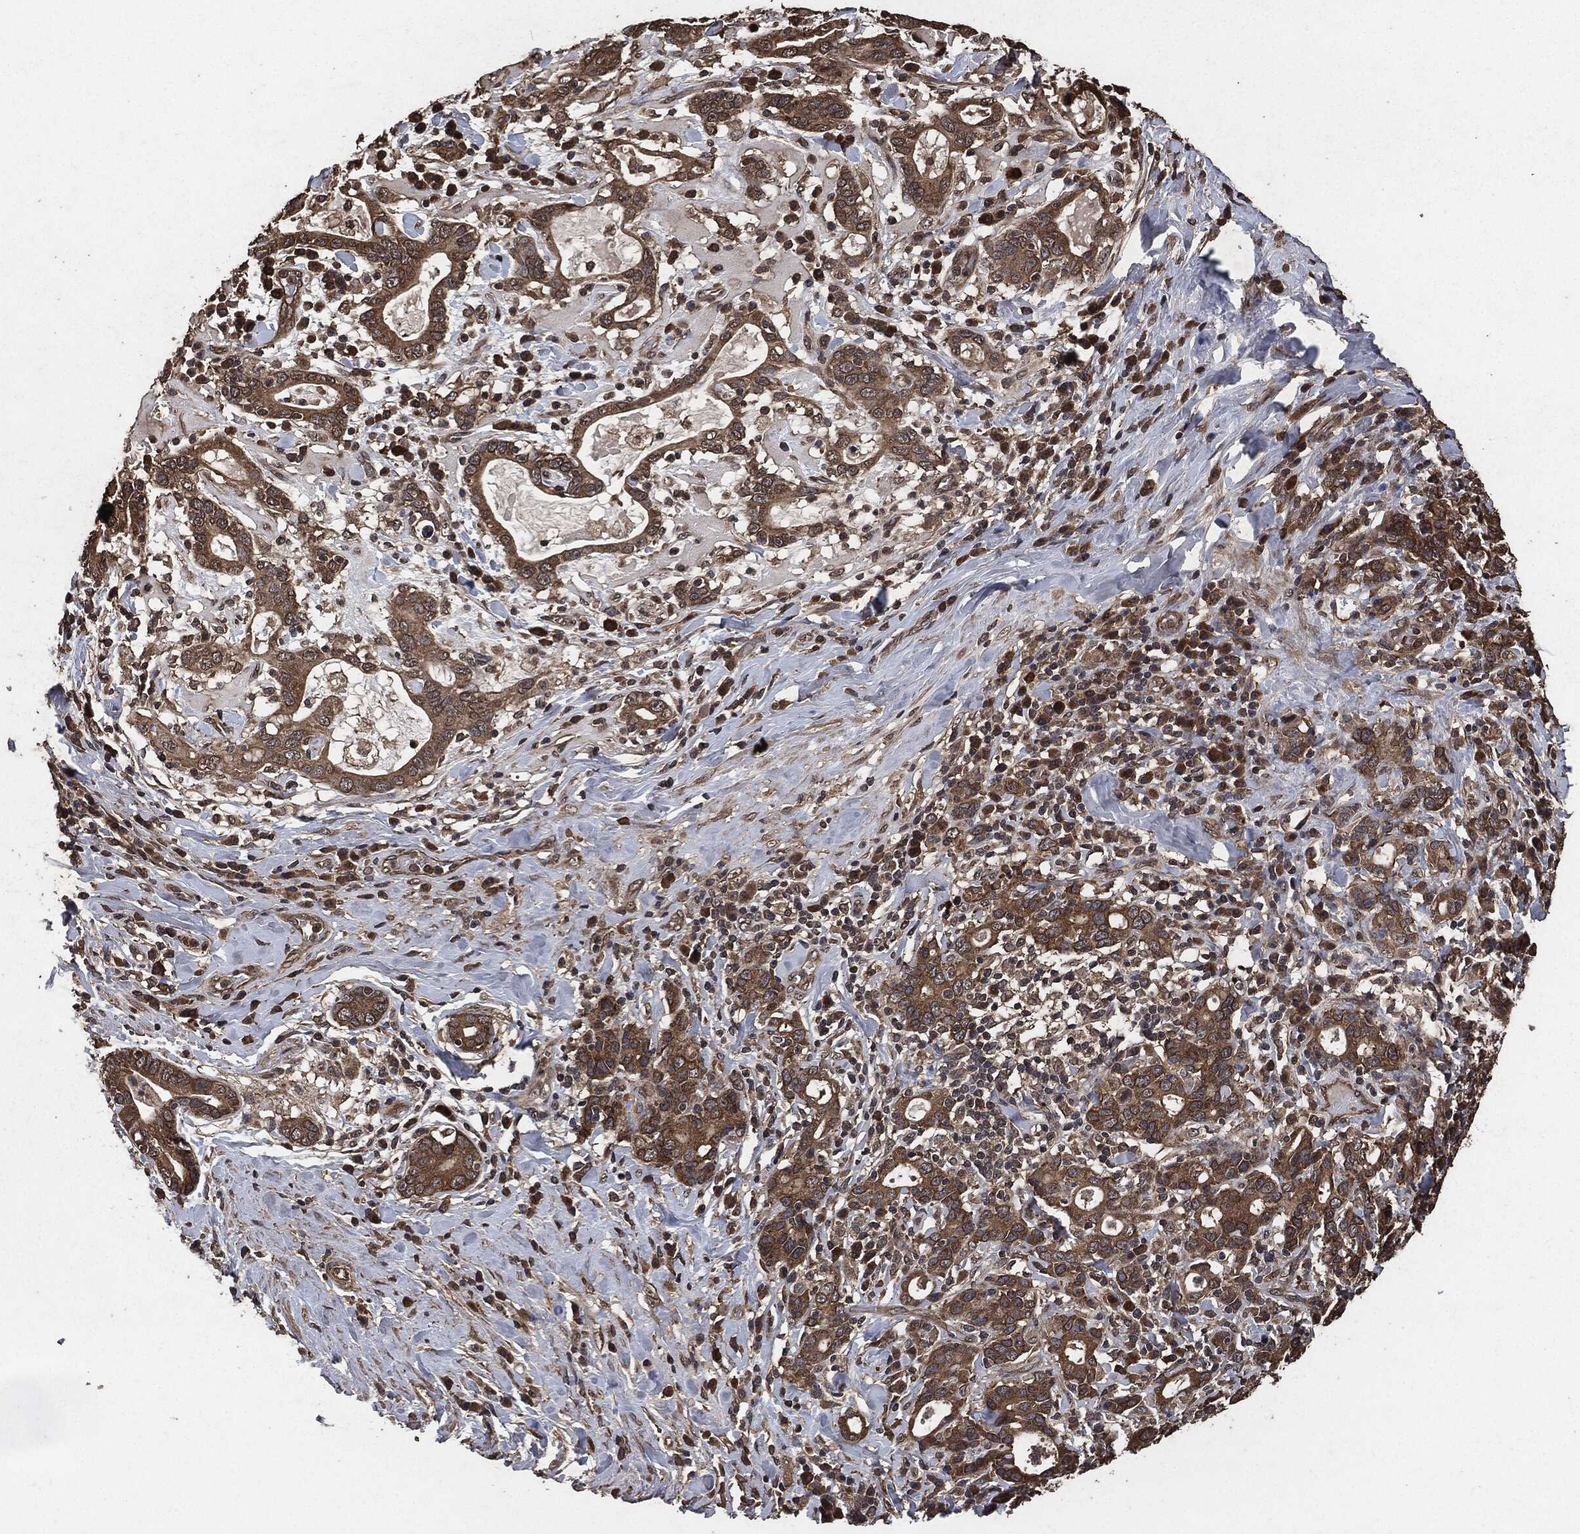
{"staining": {"intensity": "moderate", "quantity": ">75%", "location": "cytoplasmic/membranous"}, "tissue": "stomach cancer", "cell_type": "Tumor cells", "image_type": "cancer", "snomed": [{"axis": "morphology", "description": "Adenocarcinoma, NOS"}, {"axis": "topography", "description": "Stomach"}], "caption": "Immunohistochemistry (IHC) (DAB) staining of human stomach cancer shows moderate cytoplasmic/membranous protein positivity in approximately >75% of tumor cells.", "gene": "AKT1S1", "patient": {"sex": "male", "age": 79}}